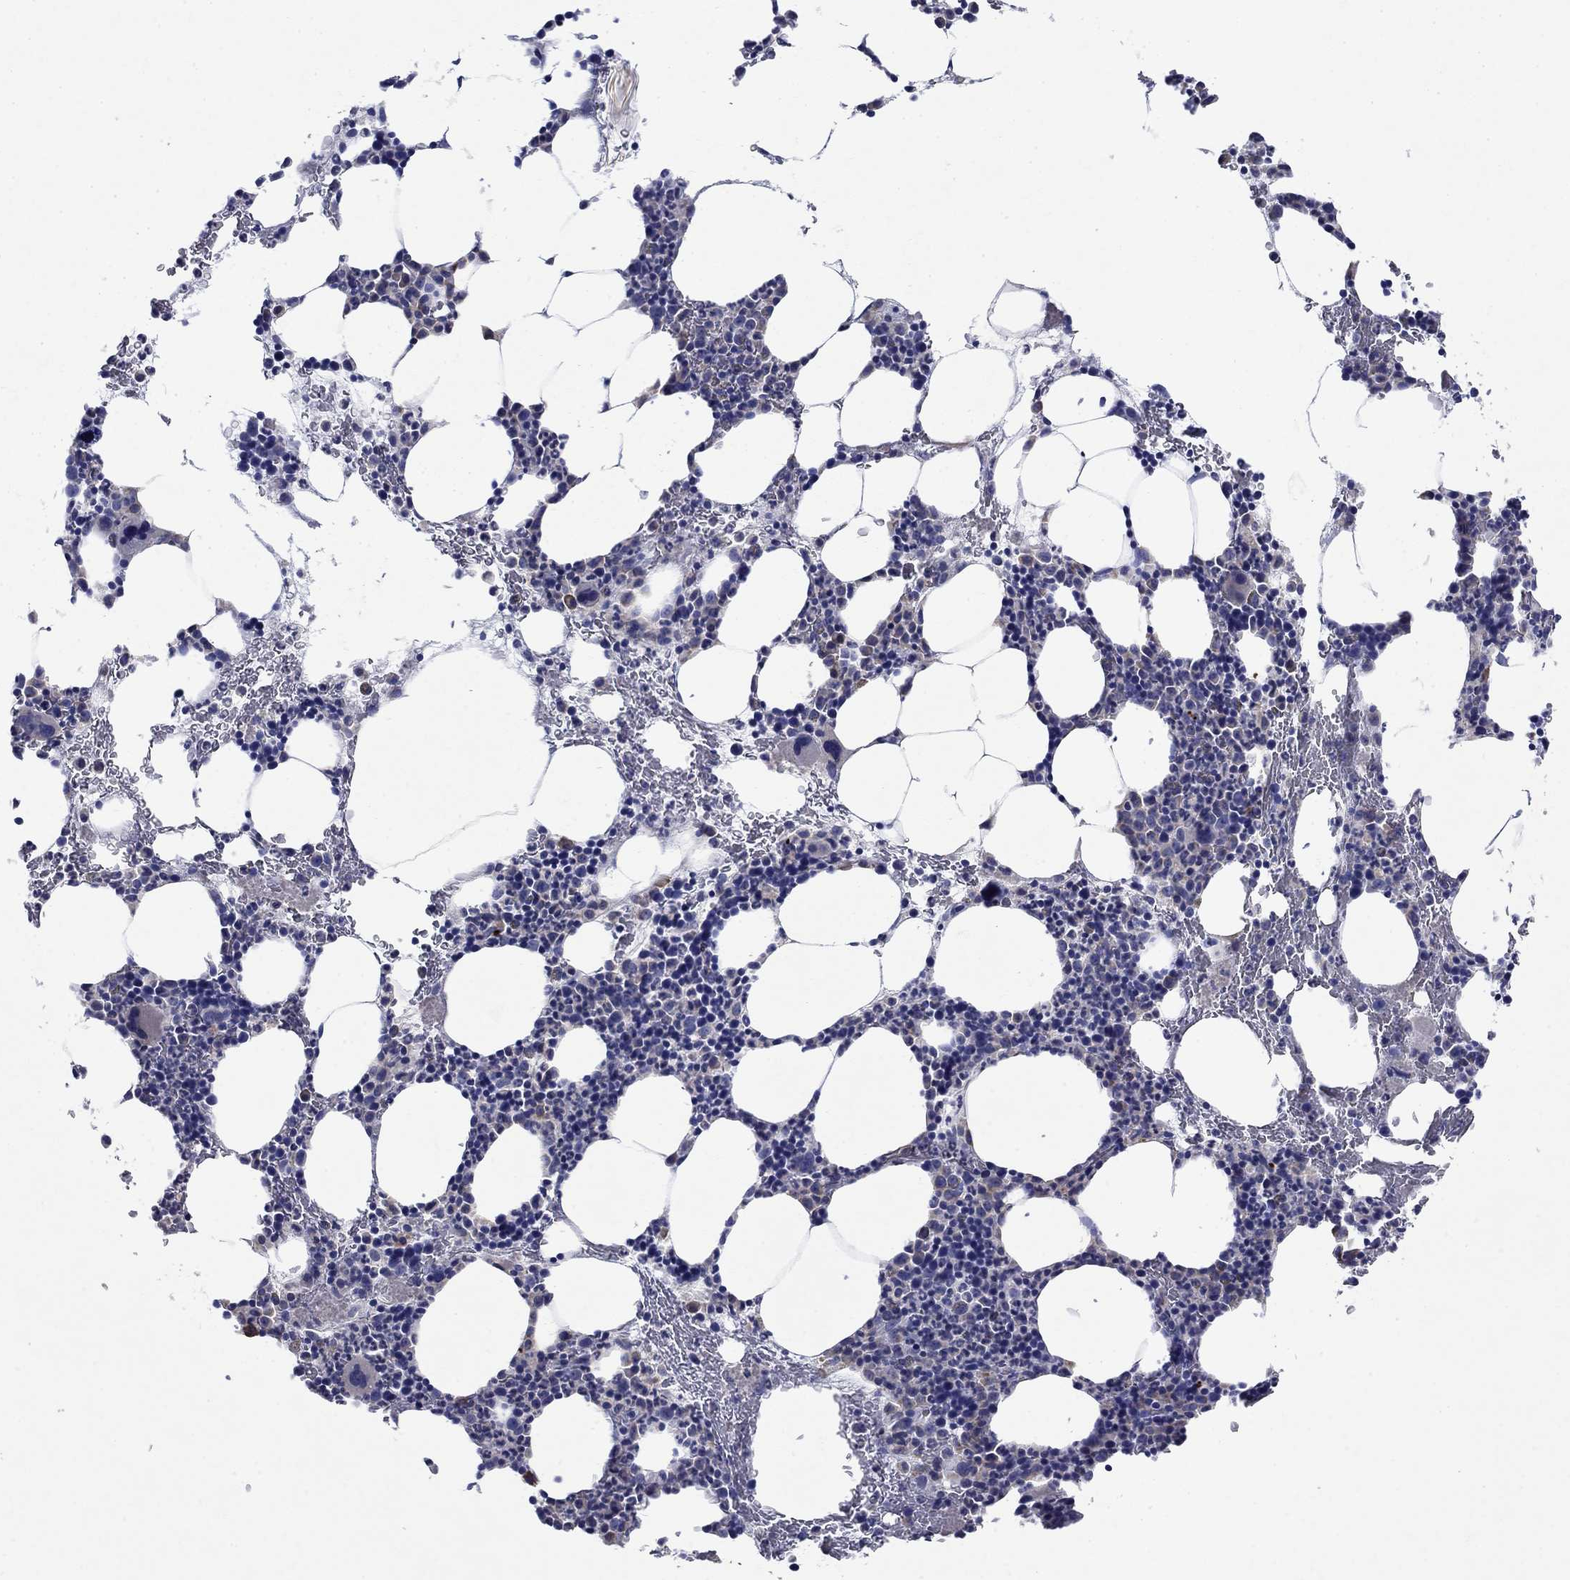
{"staining": {"intensity": "negative", "quantity": "none", "location": "none"}, "tissue": "bone marrow", "cell_type": "Hematopoietic cells", "image_type": "normal", "snomed": [{"axis": "morphology", "description": "Normal tissue, NOS"}, {"axis": "topography", "description": "Bone marrow"}], "caption": "Immunohistochemistry histopathology image of unremarkable human bone marrow stained for a protein (brown), which reveals no positivity in hematopoietic cells. The staining was performed using DAB to visualize the protein expression in brown, while the nuclei were stained in blue with hematoxylin (Magnification: 20x).", "gene": "SULT2B1", "patient": {"sex": "male", "age": 83}}